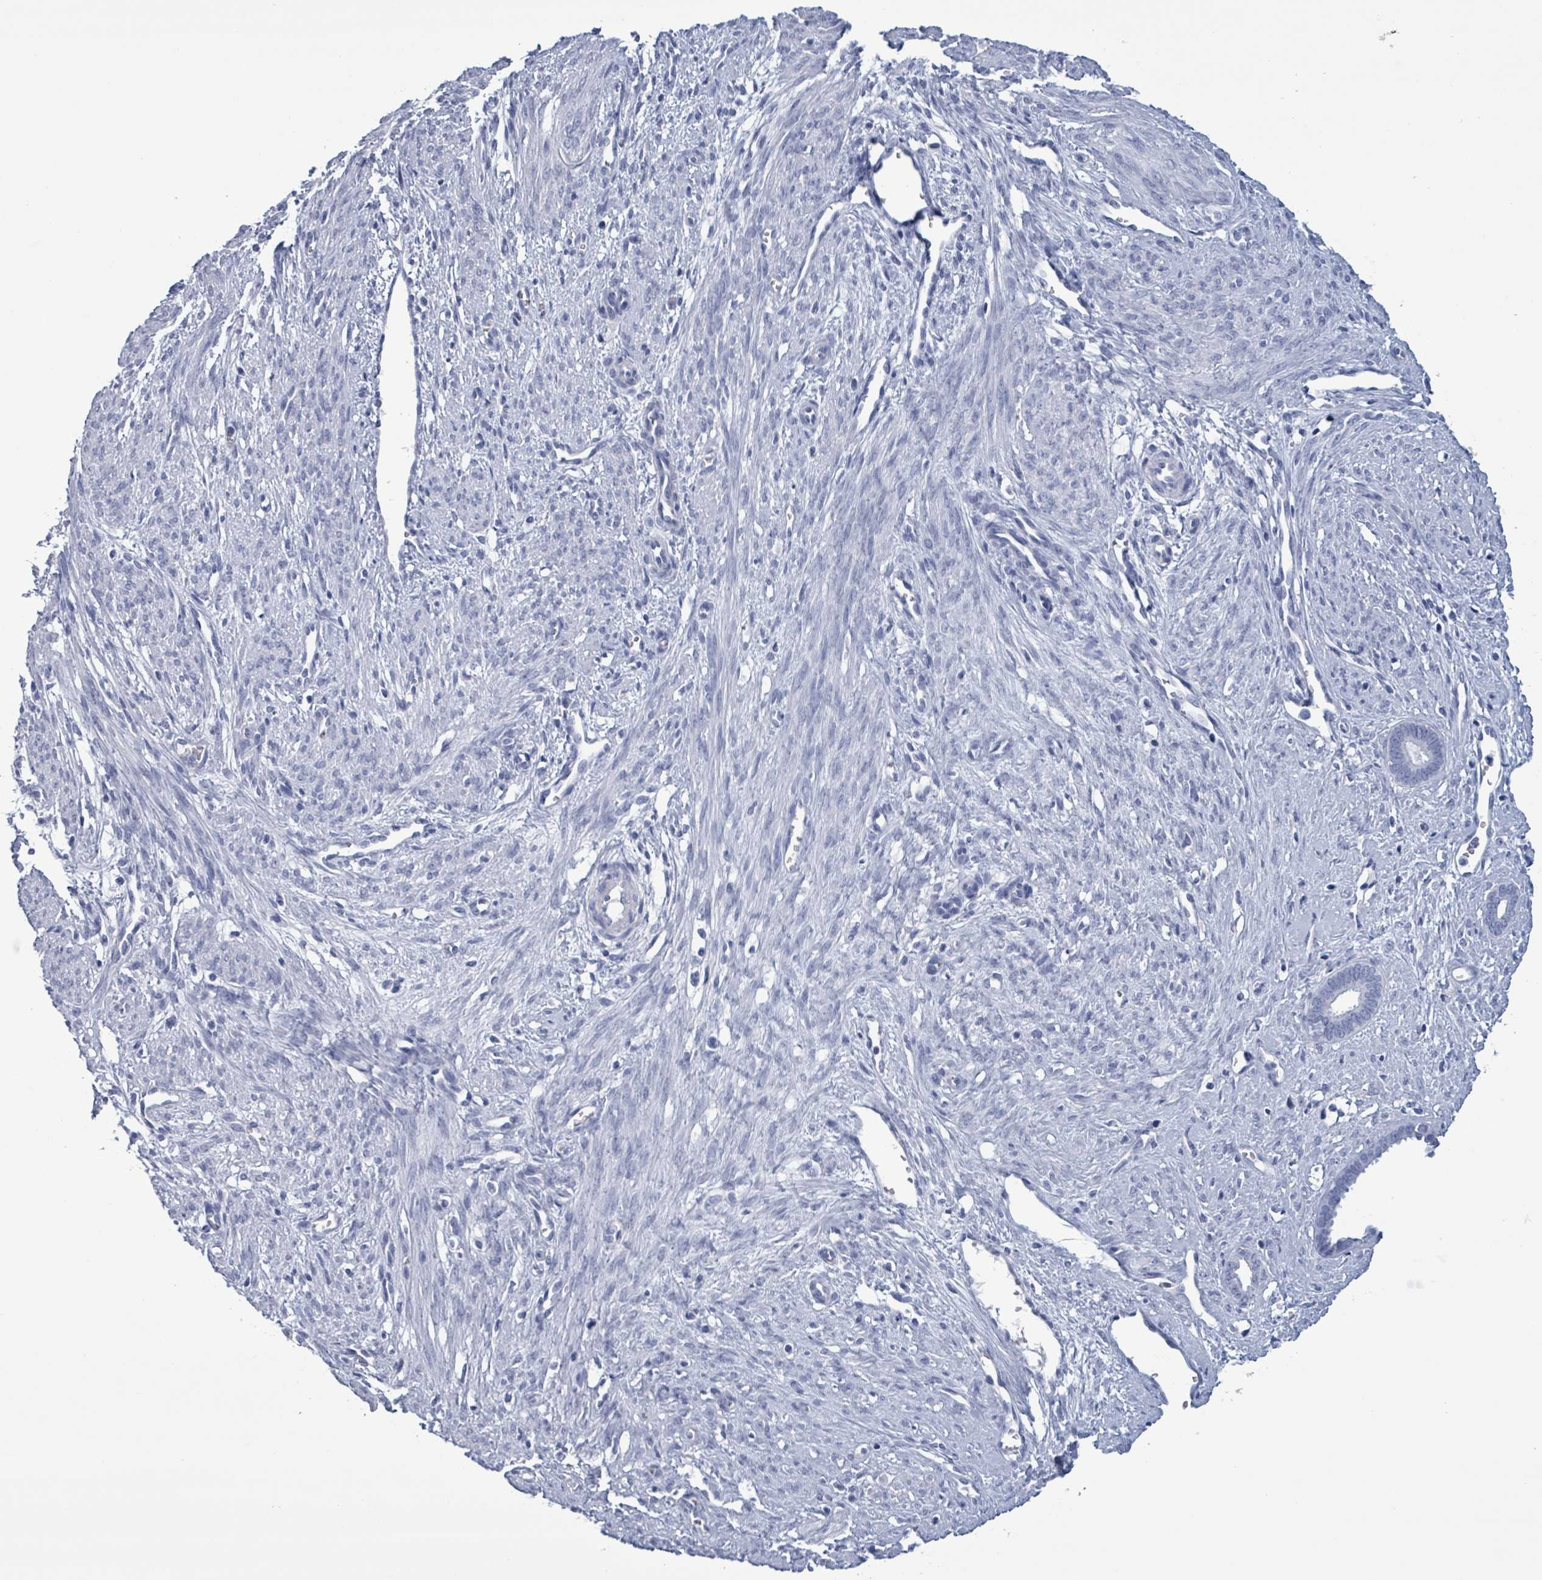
{"staining": {"intensity": "negative", "quantity": "none", "location": "none"}, "tissue": "endometrium", "cell_type": "Cells in endometrial stroma", "image_type": "normal", "snomed": [{"axis": "morphology", "description": "Normal tissue, NOS"}, {"axis": "topography", "description": "Endometrium"}], "caption": "Immunohistochemistry (IHC) of benign endometrium shows no positivity in cells in endometrial stroma.", "gene": "NKX2", "patient": {"sex": "female", "age": 61}}